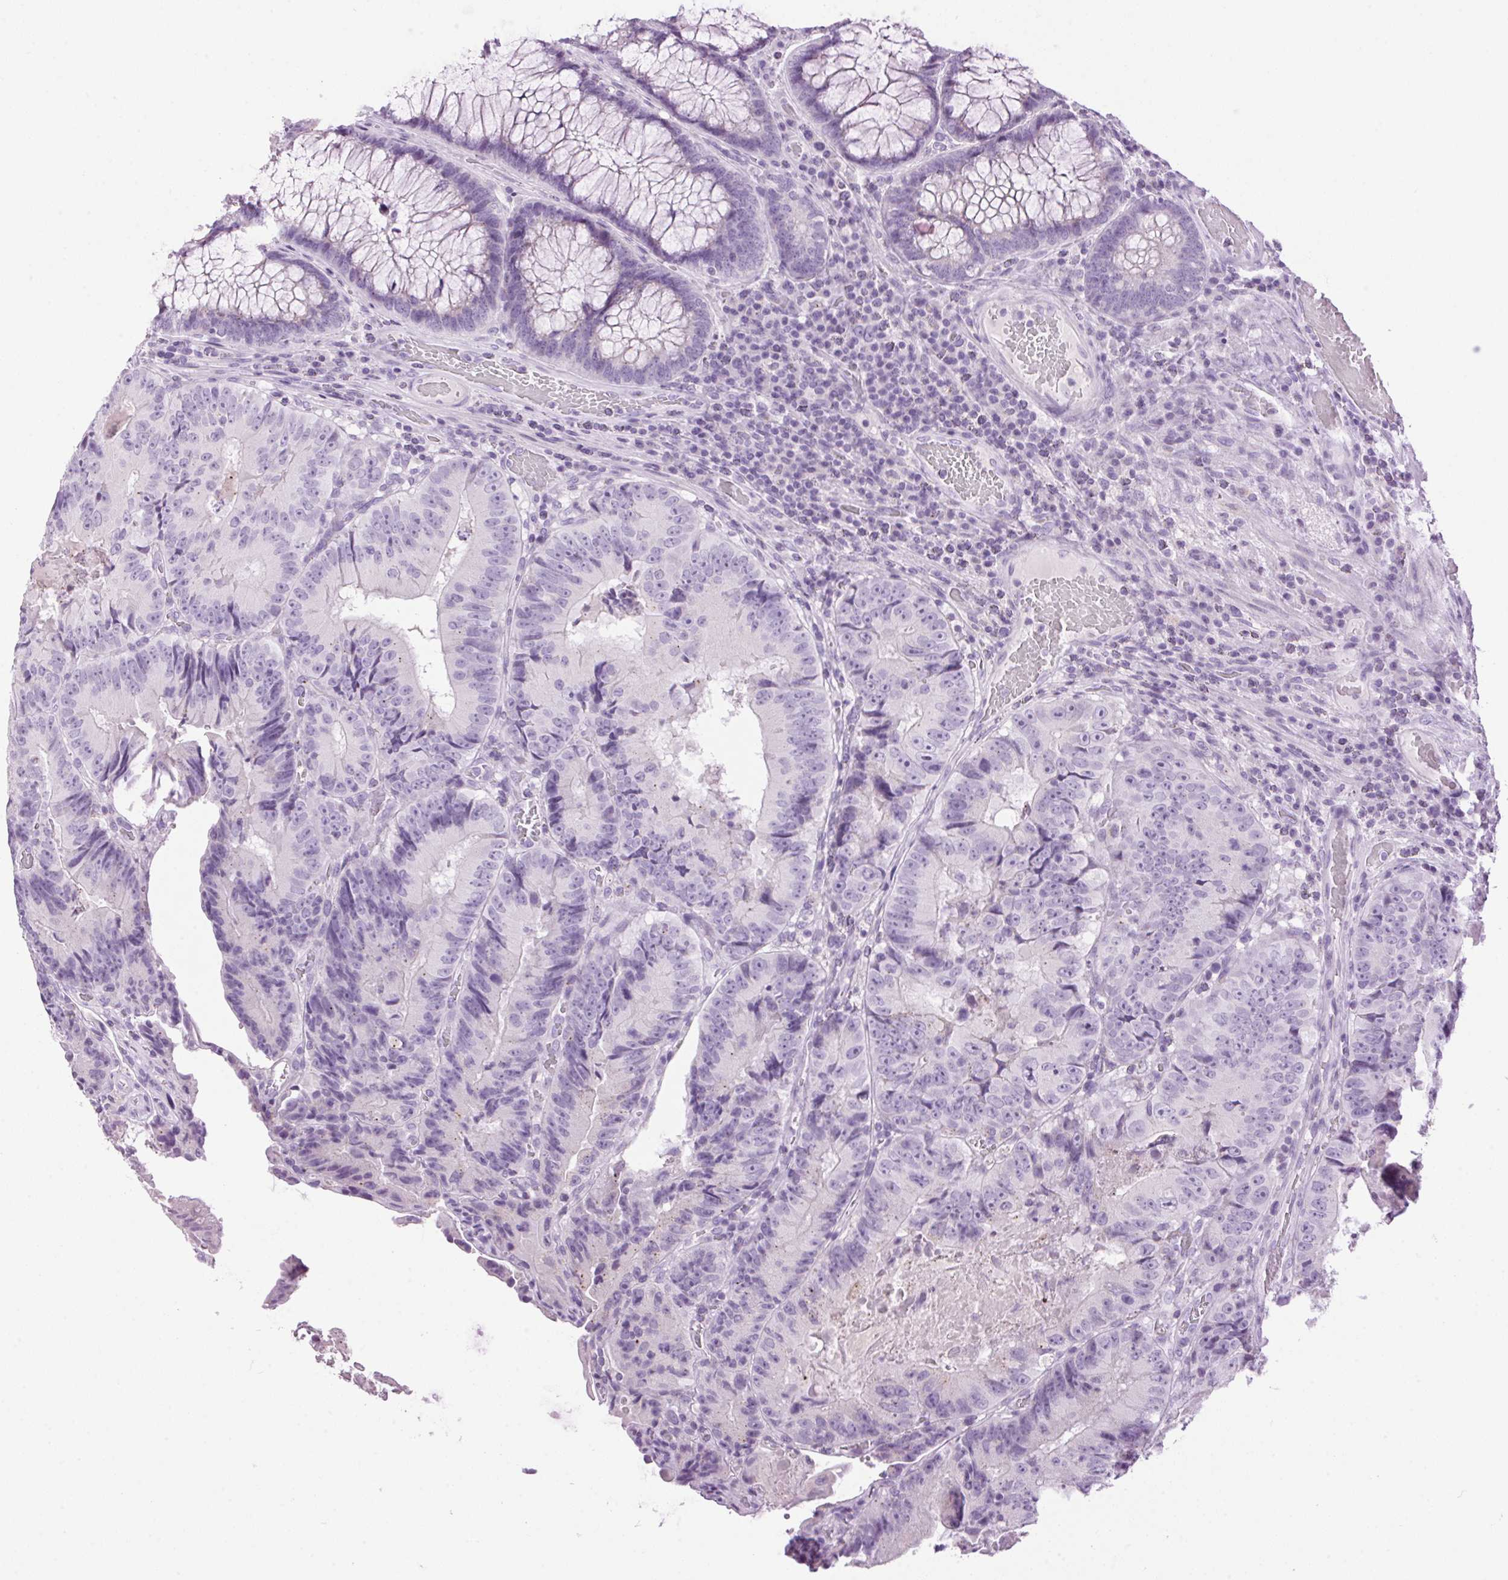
{"staining": {"intensity": "negative", "quantity": "none", "location": "none"}, "tissue": "colorectal cancer", "cell_type": "Tumor cells", "image_type": "cancer", "snomed": [{"axis": "morphology", "description": "Adenocarcinoma, NOS"}, {"axis": "topography", "description": "Colon"}], "caption": "This photomicrograph is of adenocarcinoma (colorectal) stained with IHC to label a protein in brown with the nuclei are counter-stained blue. There is no positivity in tumor cells.", "gene": "TMEM88B", "patient": {"sex": "female", "age": 86}}